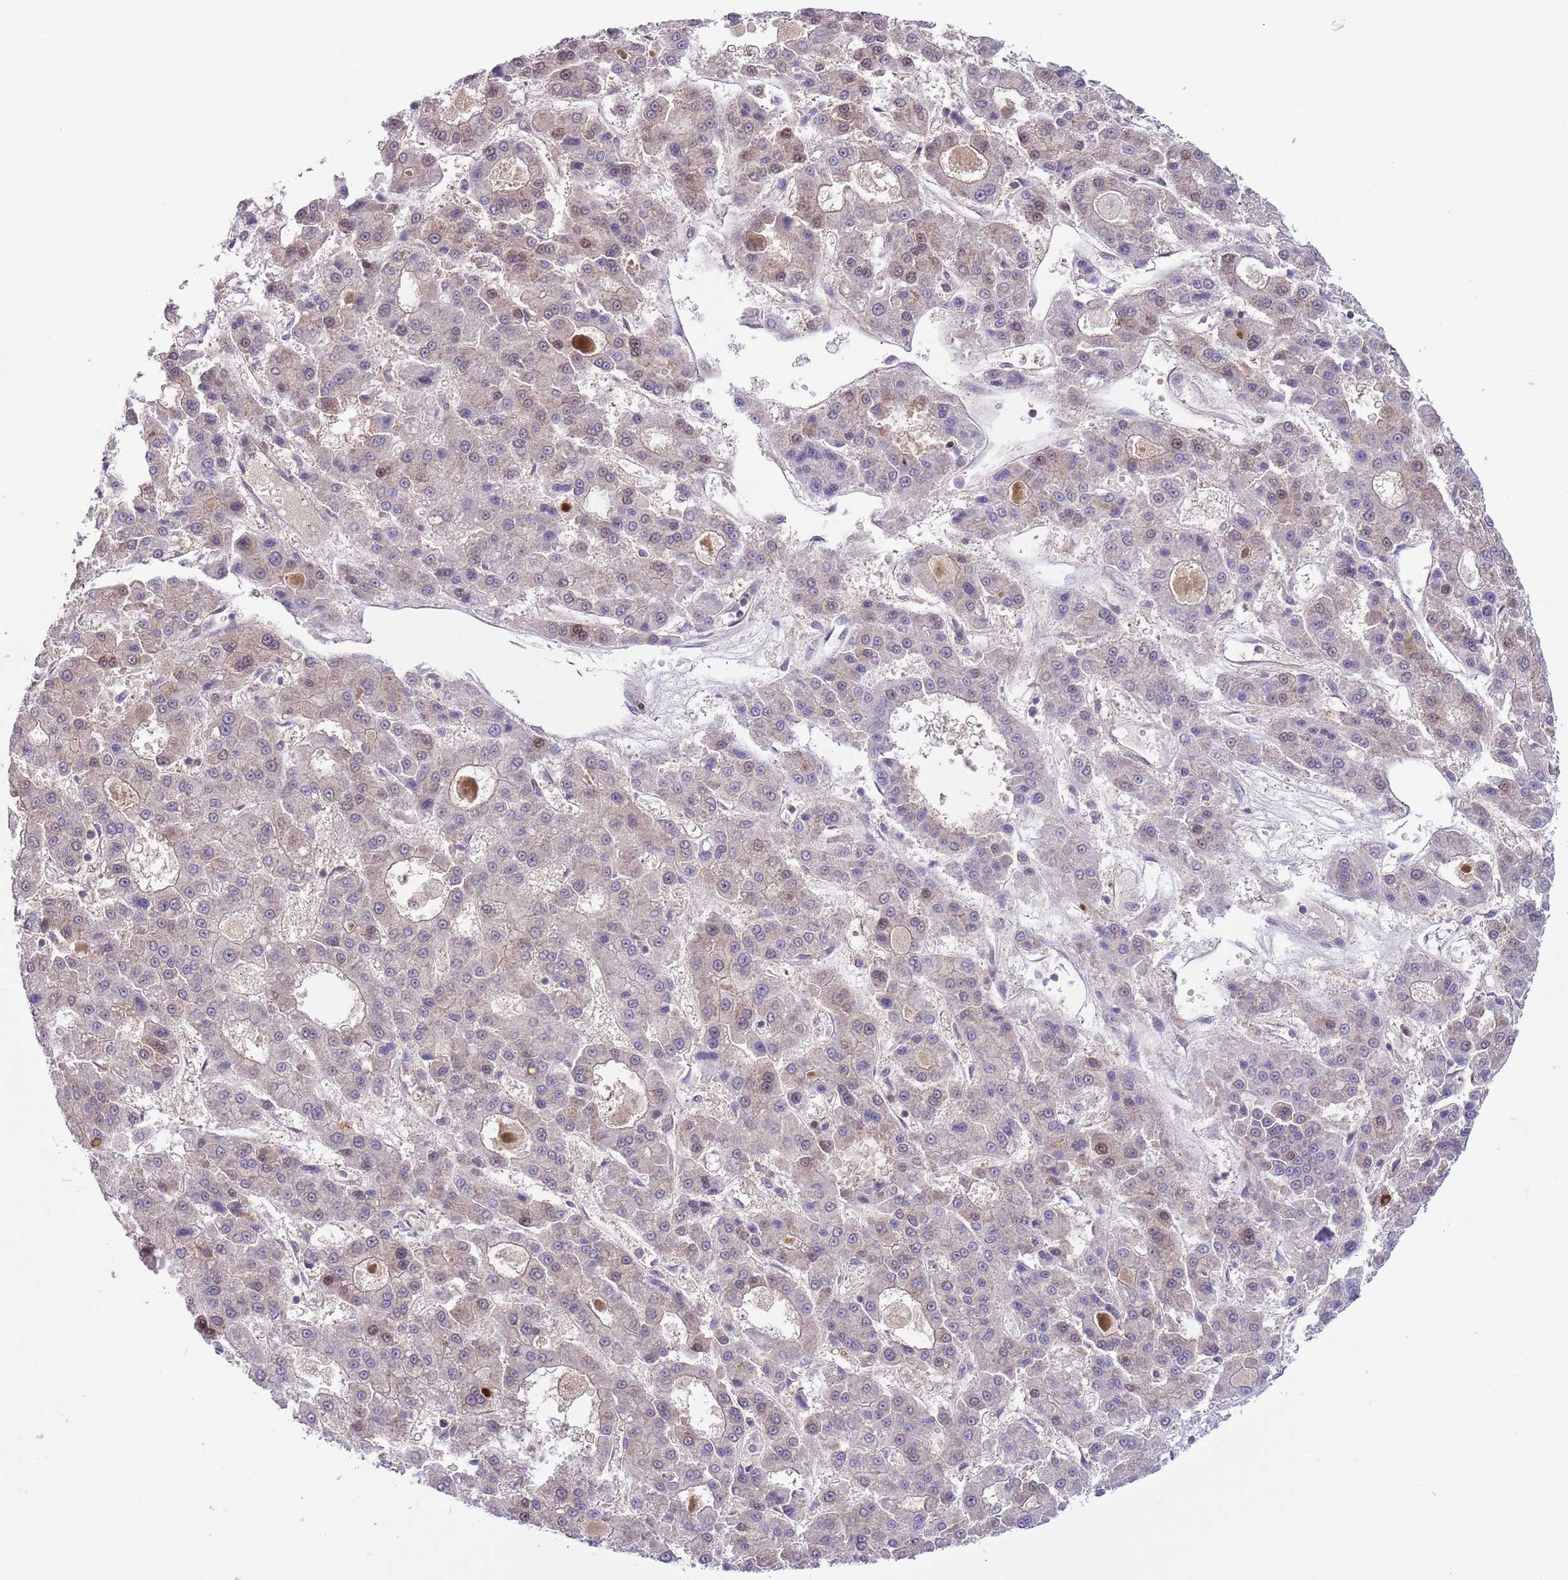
{"staining": {"intensity": "moderate", "quantity": "25%-75%", "location": "cytoplasmic/membranous,nuclear"}, "tissue": "liver cancer", "cell_type": "Tumor cells", "image_type": "cancer", "snomed": [{"axis": "morphology", "description": "Carcinoma, Hepatocellular, NOS"}, {"axis": "topography", "description": "Liver"}], "caption": "Liver cancer (hepatocellular carcinoma) stained with a protein marker exhibits moderate staining in tumor cells.", "gene": "HDHD2", "patient": {"sex": "male", "age": 70}}